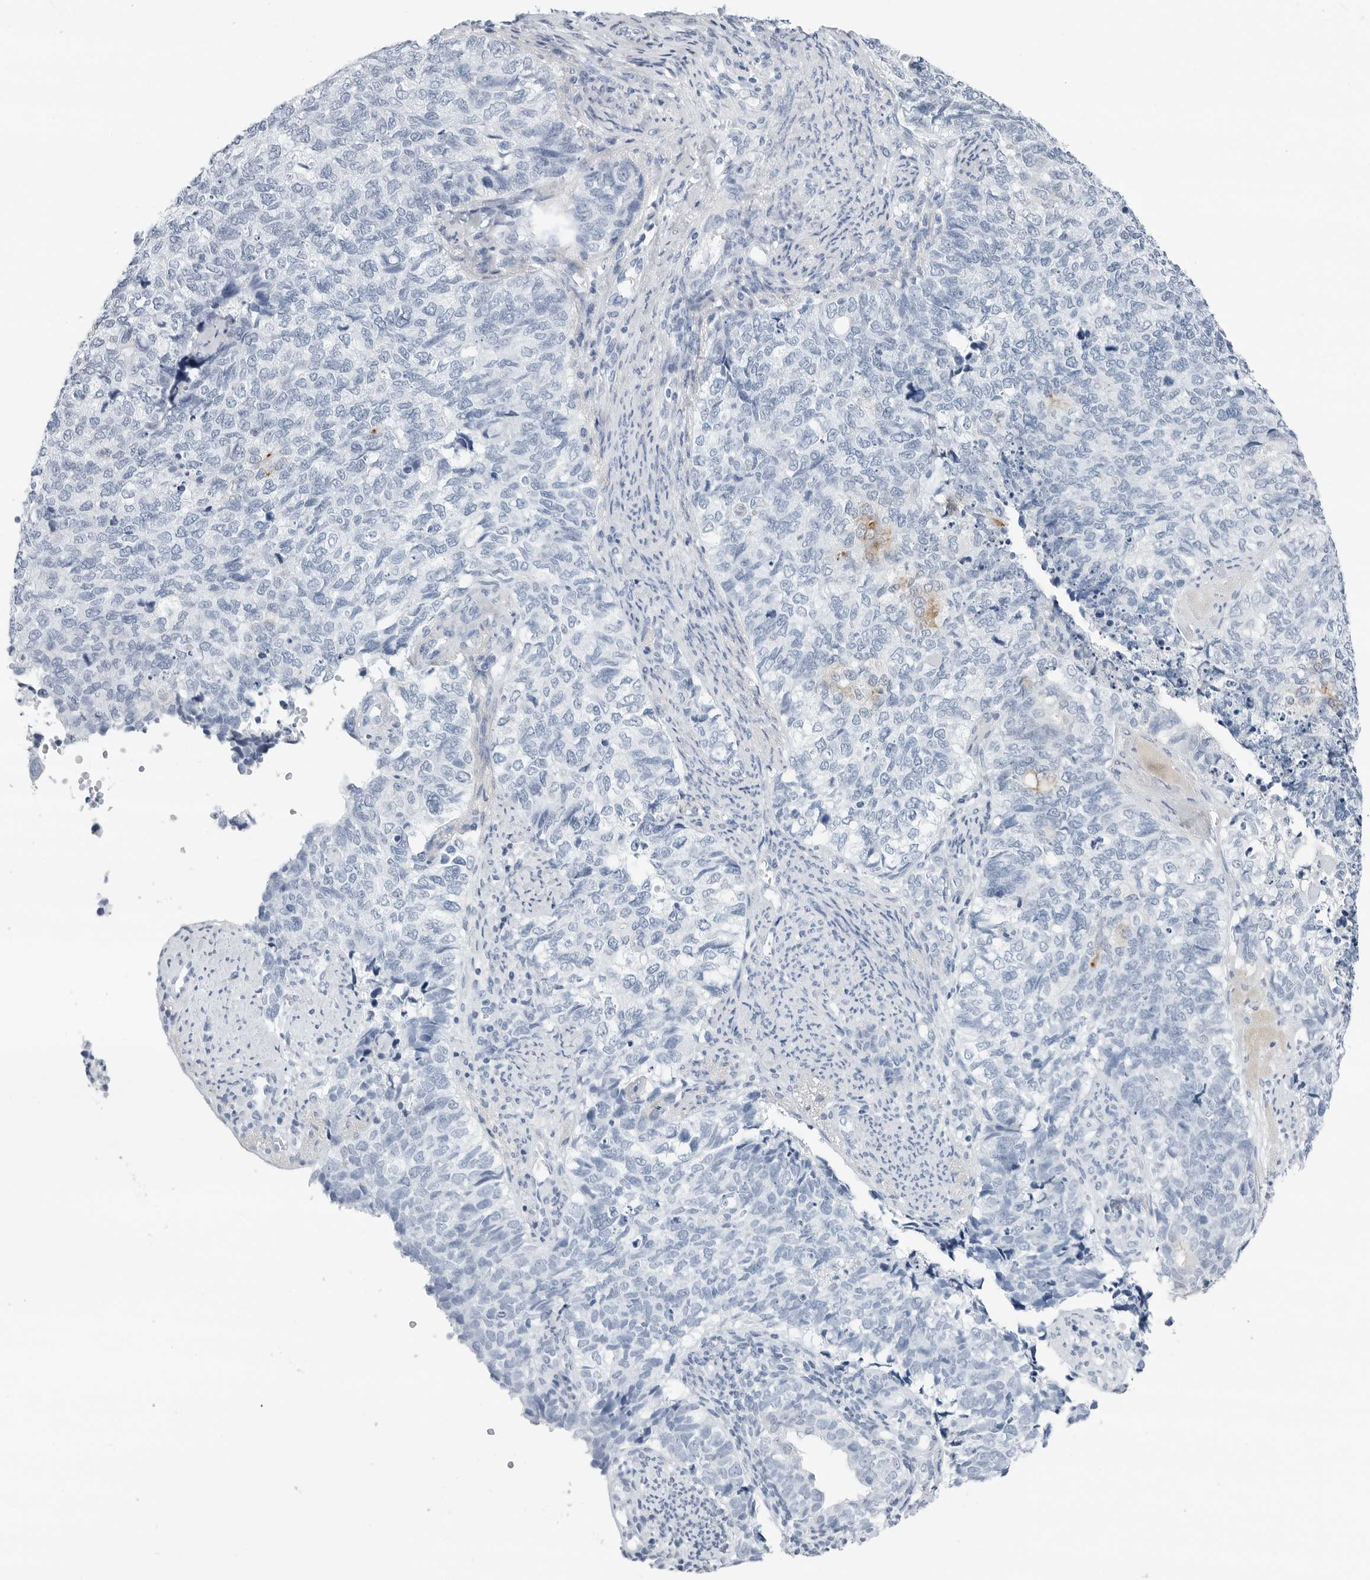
{"staining": {"intensity": "negative", "quantity": "none", "location": "none"}, "tissue": "cervical cancer", "cell_type": "Tumor cells", "image_type": "cancer", "snomed": [{"axis": "morphology", "description": "Squamous cell carcinoma, NOS"}, {"axis": "topography", "description": "Cervix"}], "caption": "This is an IHC photomicrograph of human cervical cancer (squamous cell carcinoma). There is no positivity in tumor cells.", "gene": "SLPI", "patient": {"sex": "female", "age": 63}}